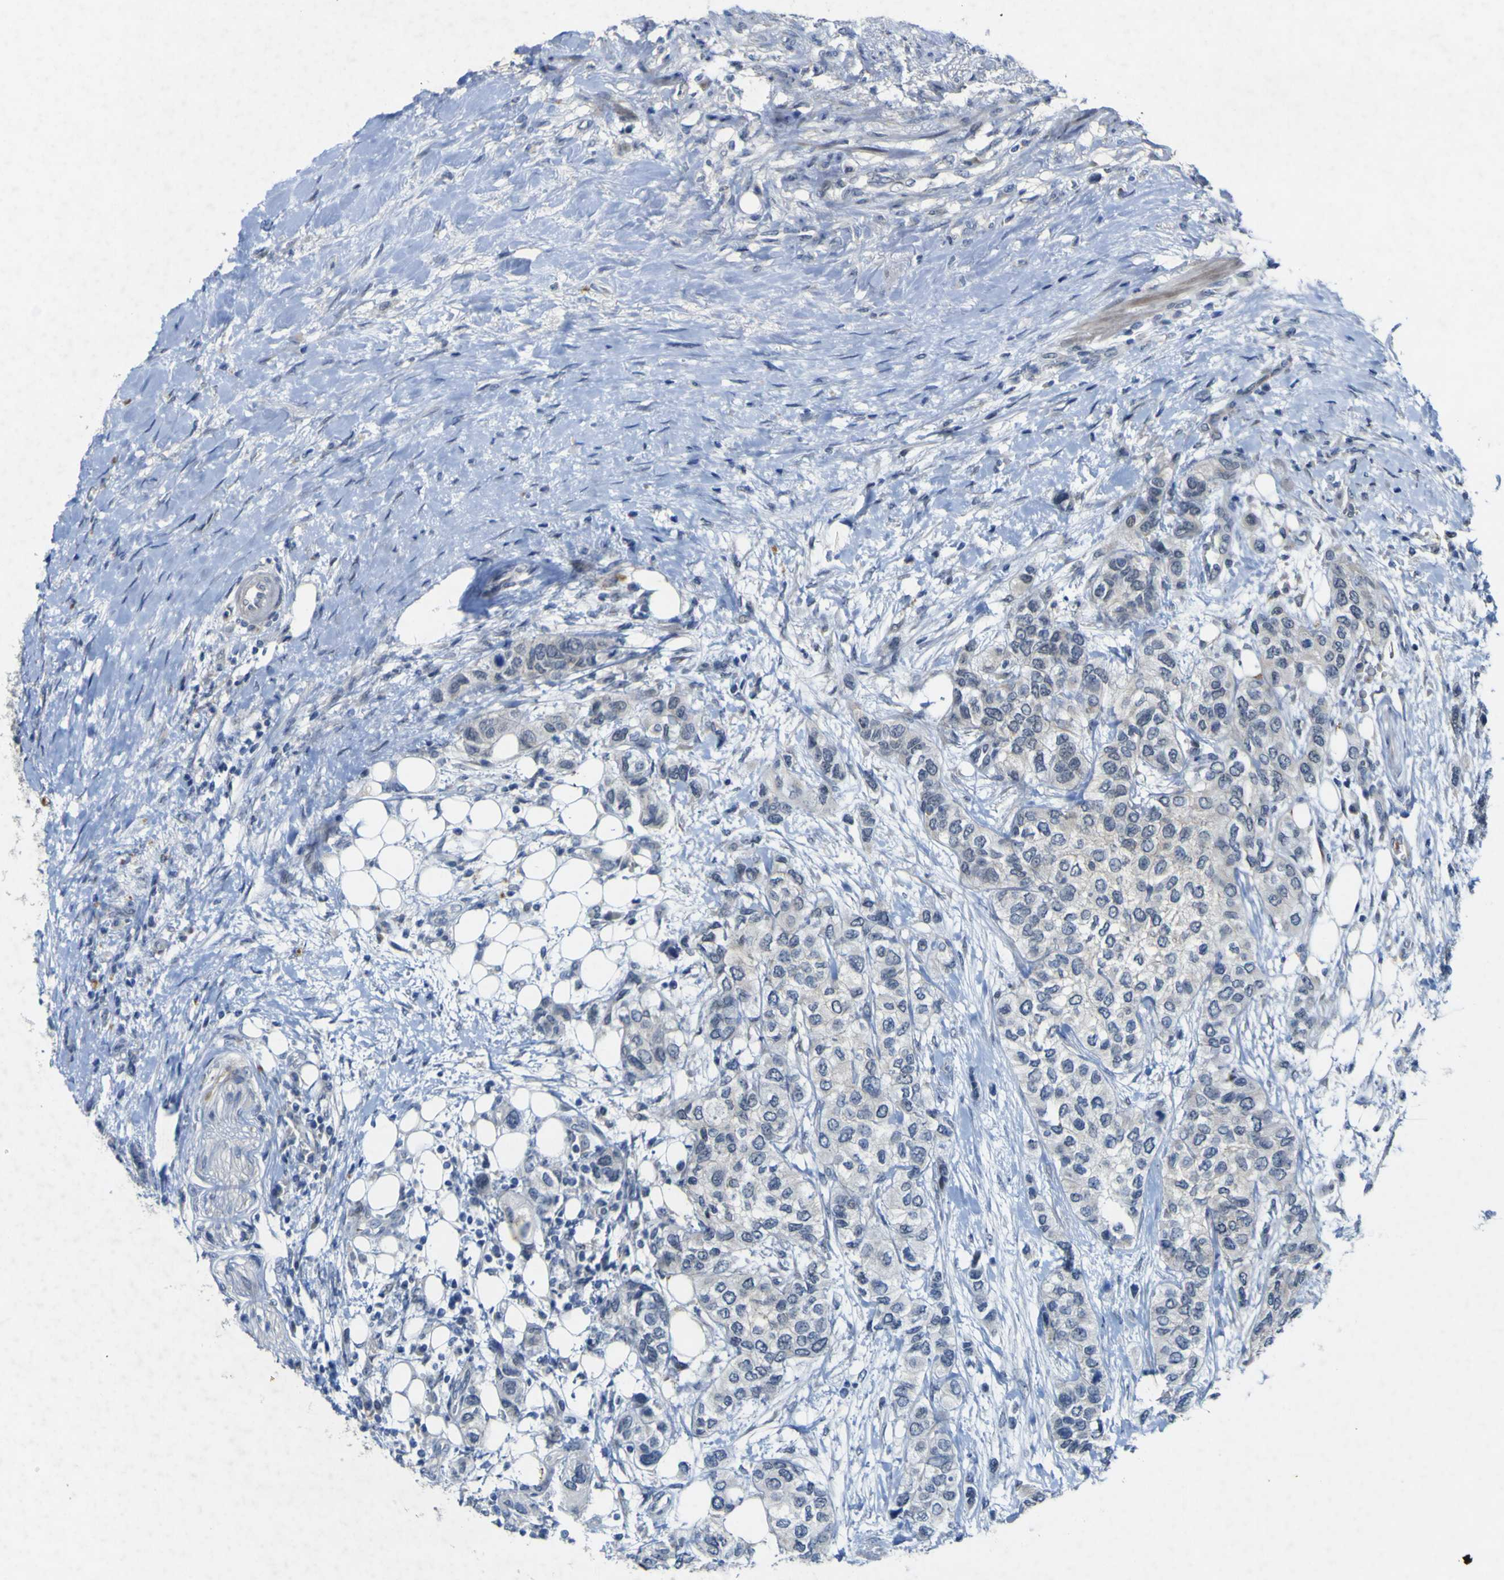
{"staining": {"intensity": "negative", "quantity": "none", "location": "none"}, "tissue": "urothelial cancer", "cell_type": "Tumor cells", "image_type": "cancer", "snomed": [{"axis": "morphology", "description": "Urothelial carcinoma, High grade"}, {"axis": "topography", "description": "Urinary bladder"}], "caption": "There is no significant expression in tumor cells of urothelial carcinoma (high-grade). Nuclei are stained in blue.", "gene": "NAV1", "patient": {"sex": "female", "age": 56}}